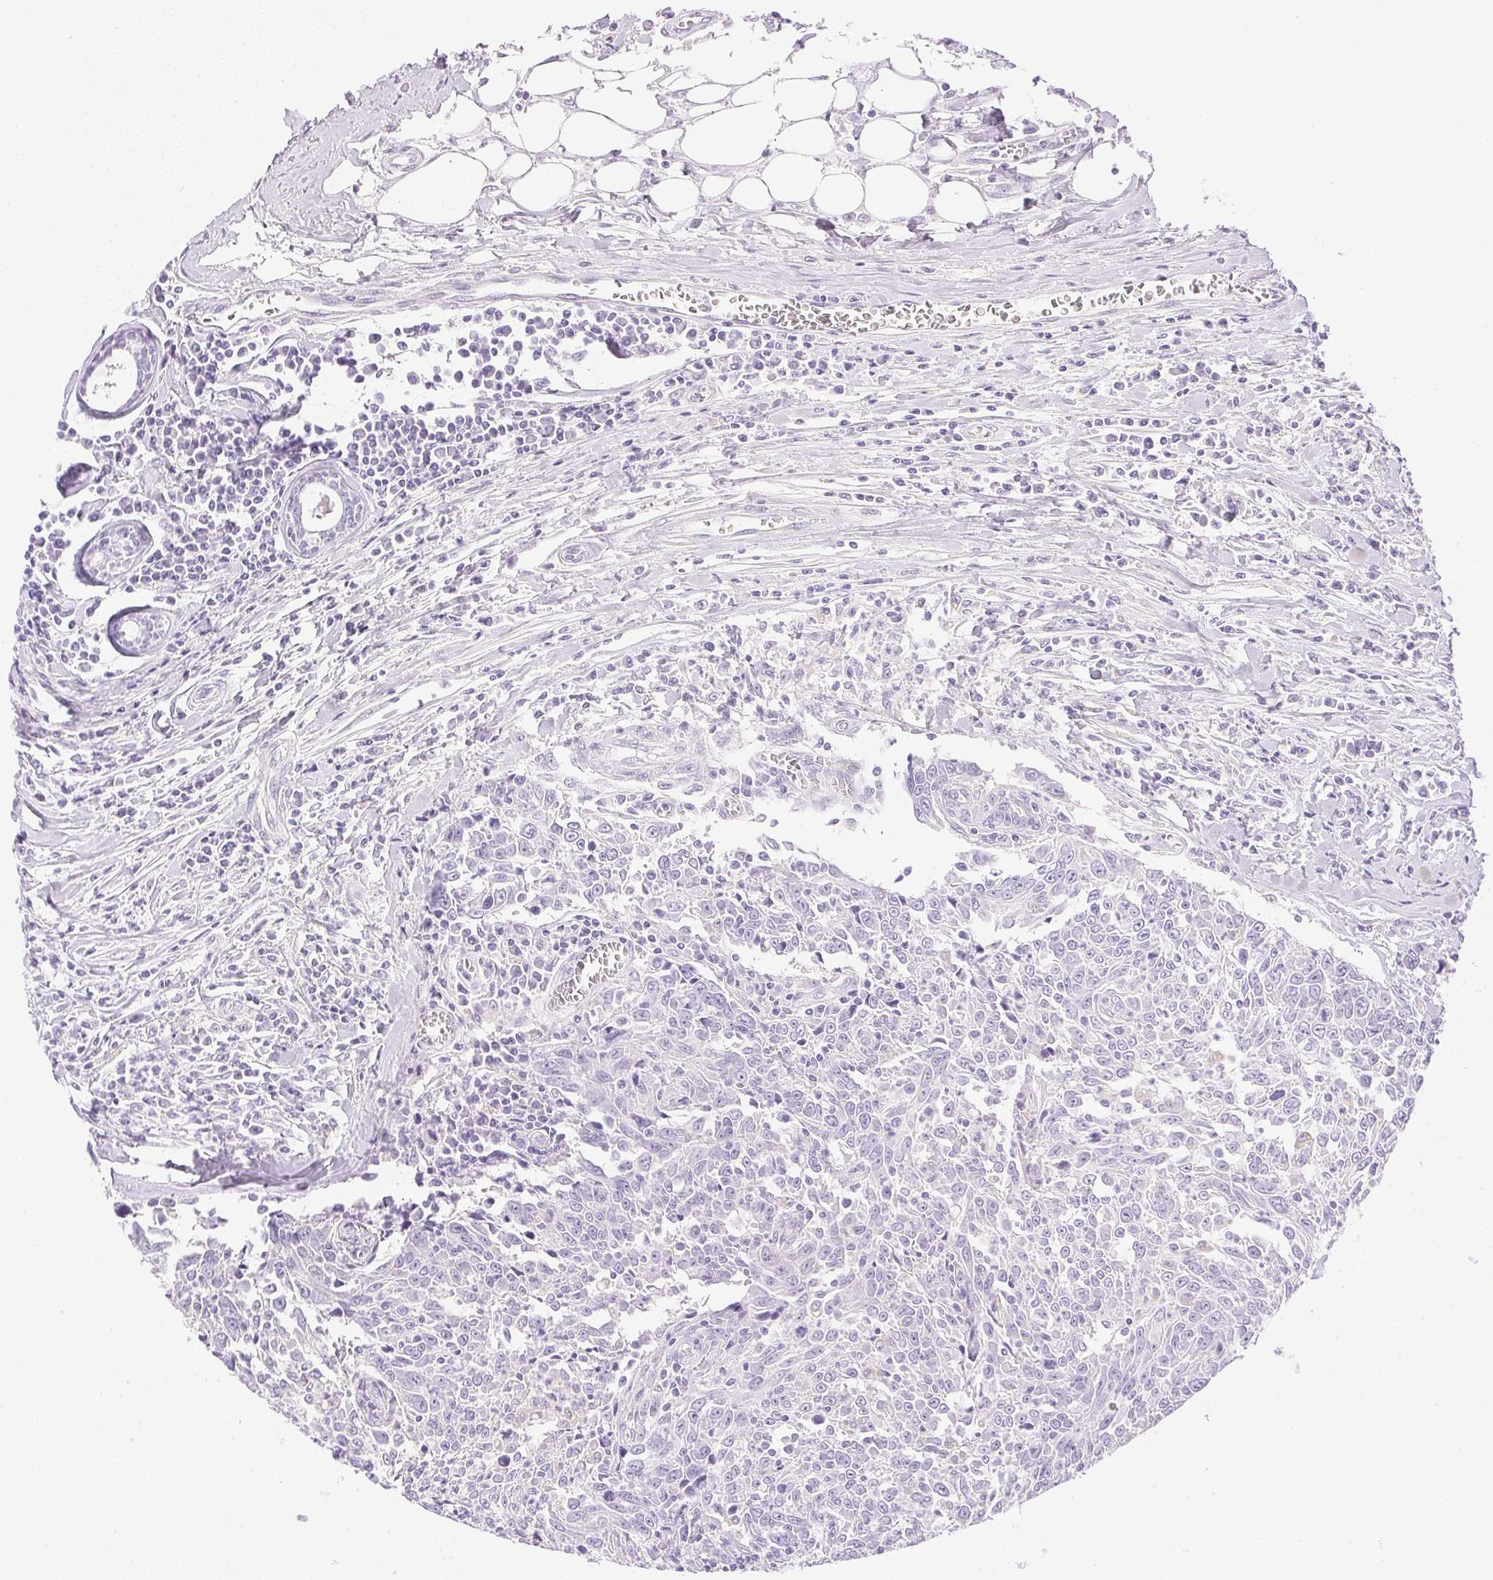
{"staining": {"intensity": "negative", "quantity": "none", "location": "none"}, "tissue": "breast cancer", "cell_type": "Tumor cells", "image_type": "cancer", "snomed": [{"axis": "morphology", "description": "Duct carcinoma"}, {"axis": "topography", "description": "Breast"}], "caption": "IHC micrograph of neoplastic tissue: human breast intraductal carcinoma stained with DAB (3,3'-diaminobenzidine) demonstrates no significant protein expression in tumor cells.", "gene": "ATP6V1G3", "patient": {"sex": "female", "age": 50}}